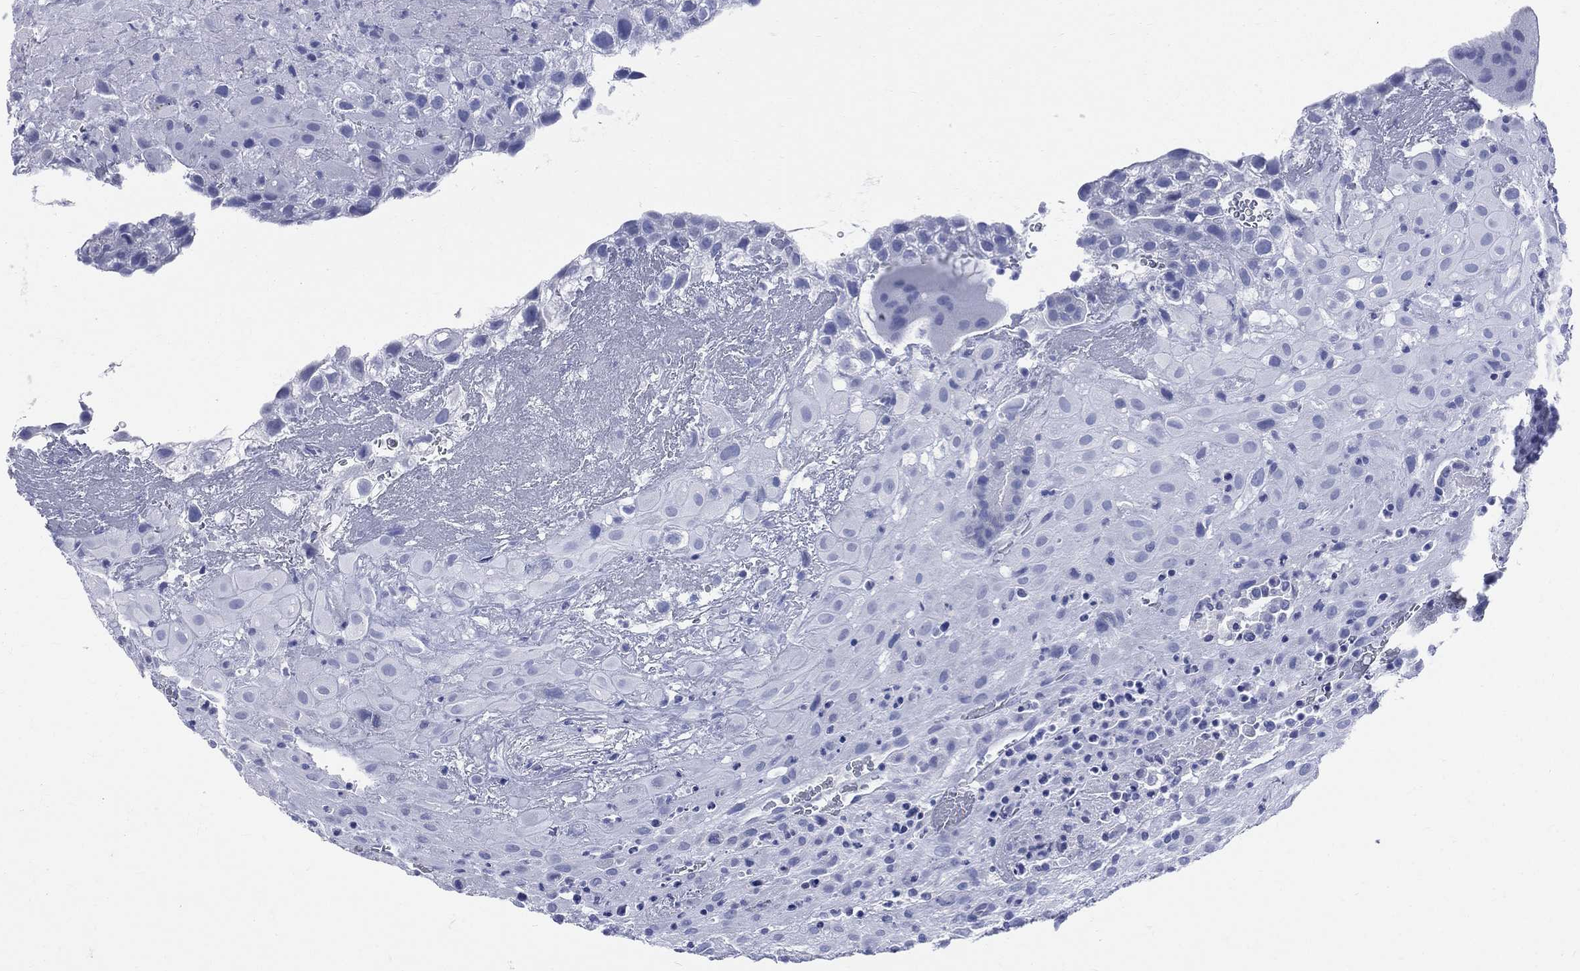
{"staining": {"intensity": "negative", "quantity": "none", "location": "none"}, "tissue": "placenta", "cell_type": "Decidual cells", "image_type": "normal", "snomed": [{"axis": "morphology", "description": "Normal tissue, NOS"}, {"axis": "topography", "description": "Placenta"}], "caption": "Human placenta stained for a protein using immunohistochemistry displays no staining in decidual cells.", "gene": "SYP", "patient": {"sex": "female", "age": 19}}